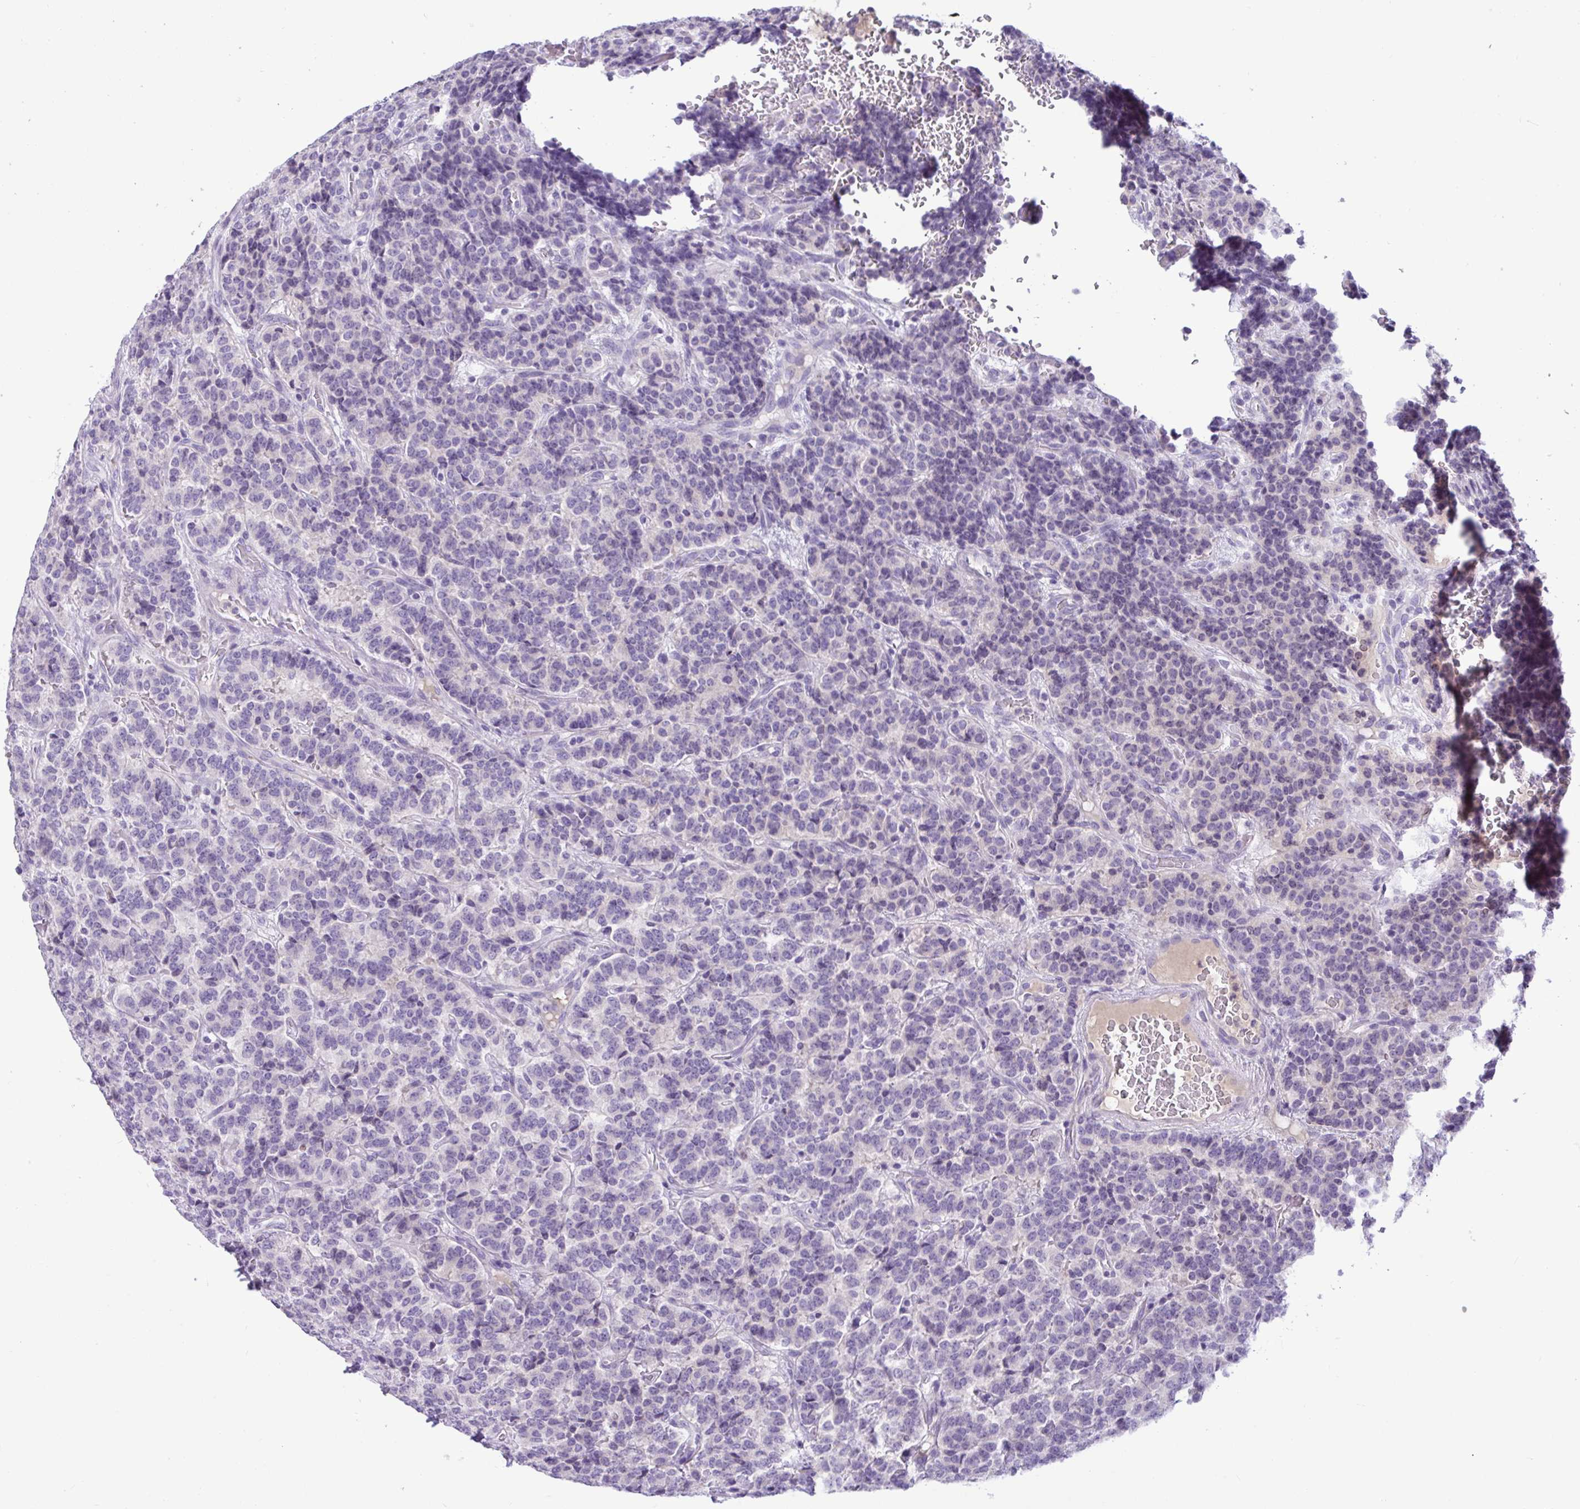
{"staining": {"intensity": "negative", "quantity": "none", "location": "none"}, "tissue": "carcinoid", "cell_type": "Tumor cells", "image_type": "cancer", "snomed": [{"axis": "morphology", "description": "Carcinoid, malignant, NOS"}, {"axis": "topography", "description": "Pancreas"}], "caption": "DAB immunohistochemical staining of human malignant carcinoid shows no significant expression in tumor cells.", "gene": "WNT9B", "patient": {"sex": "male", "age": 36}}